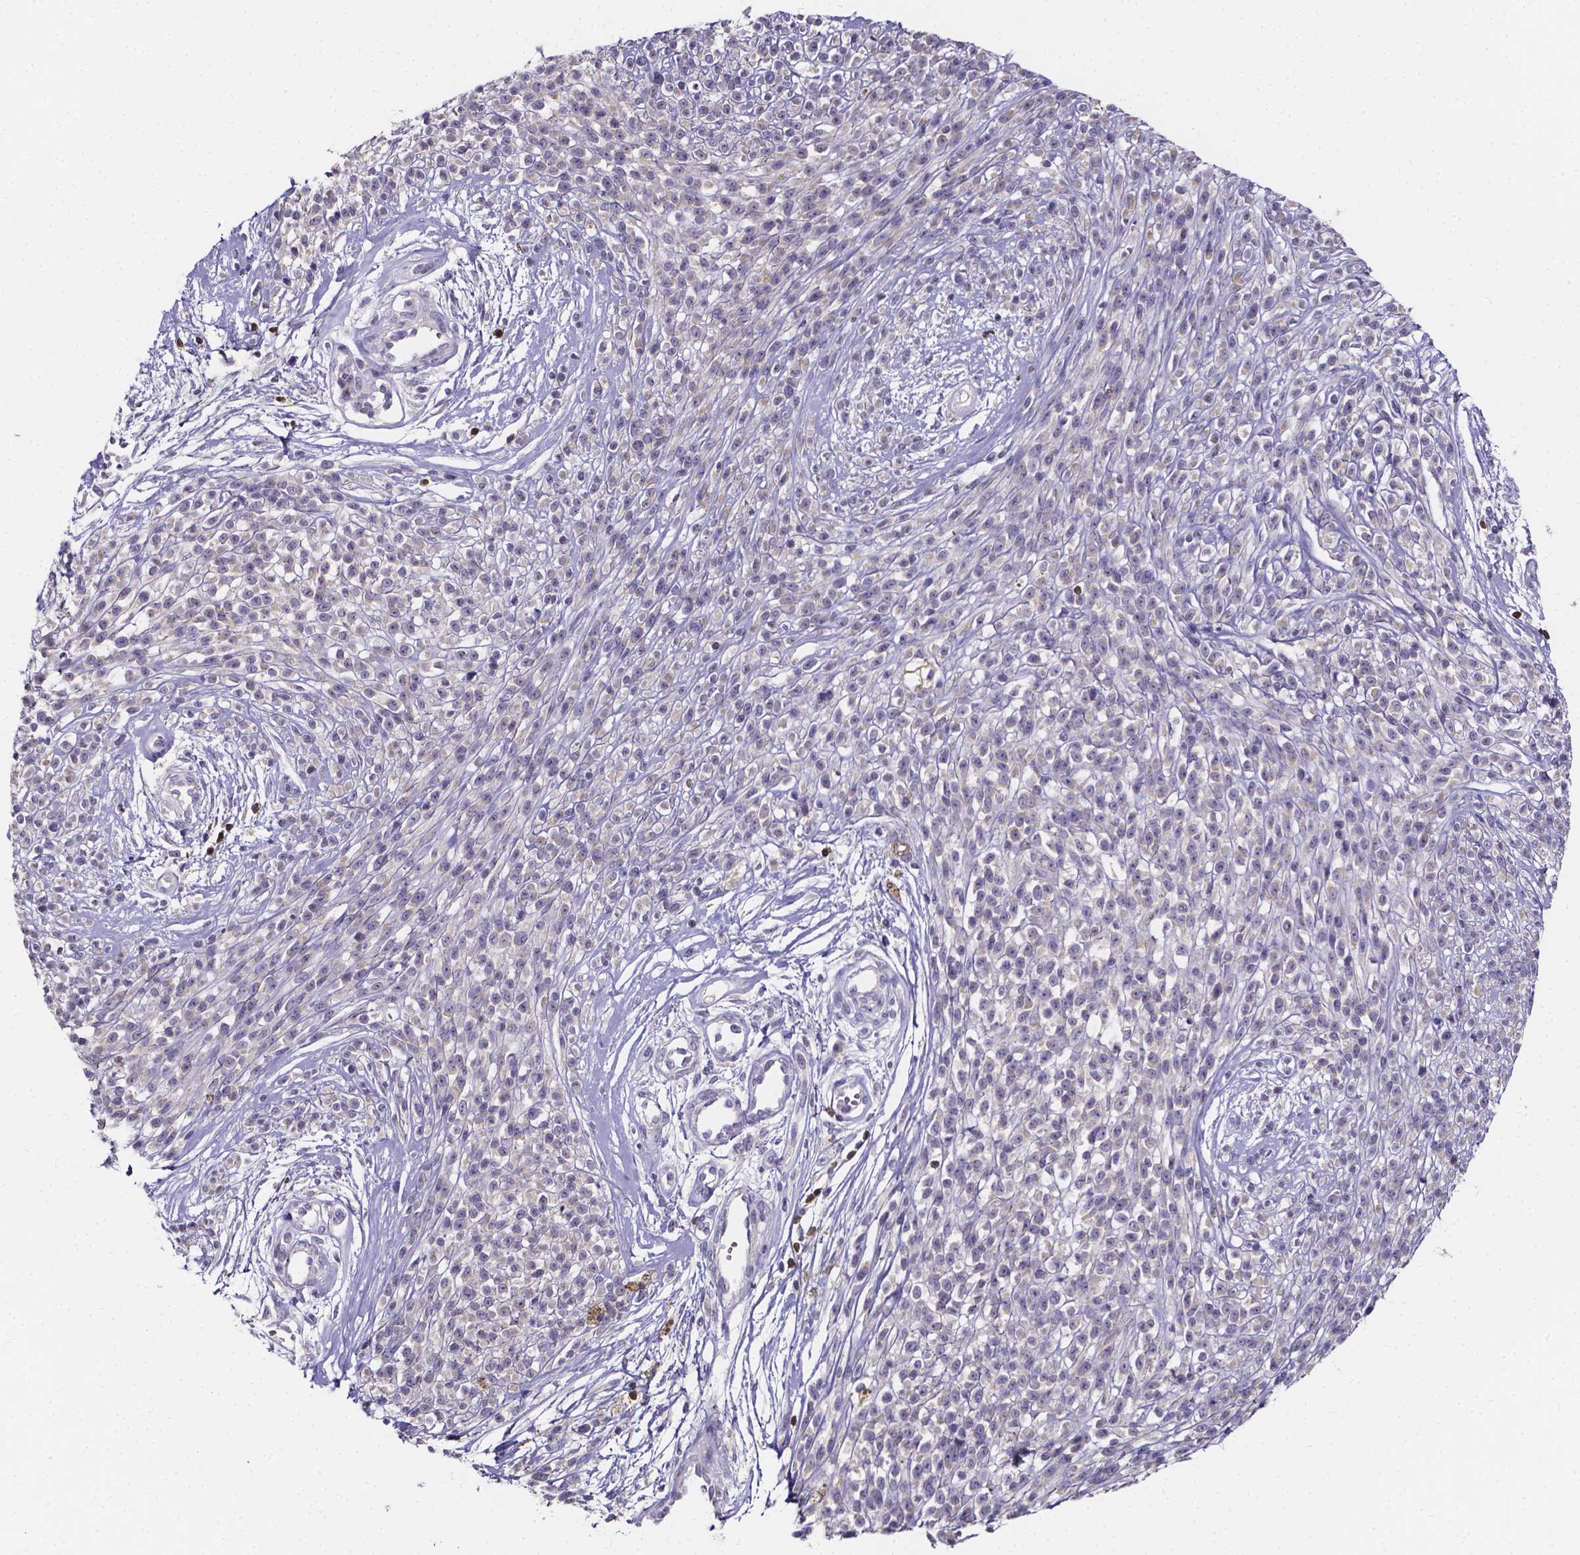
{"staining": {"intensity": "negative", "quantity": "none", "location": "none"}, "tissue": "melanoma", "cell_type": "Tumor cells", "image_type": "cancer", "snomed": [{"axis": "morphology", "description": "Malignant melanoma, NOS"}, {"axis": "topography", "description": "Skin"}, {"axis": "topography", "description": "Skin of trunk"}], "caption": "A high-resolution histopathology image shows IHC staining of melanoma, which demonstrates no significant positivity in tumor cells. (DAB (3,3'-diaminobenzidine) IHC, high magnification).", "gene": "THEMIS", "patient": {"sex": "male", "age": 74}}